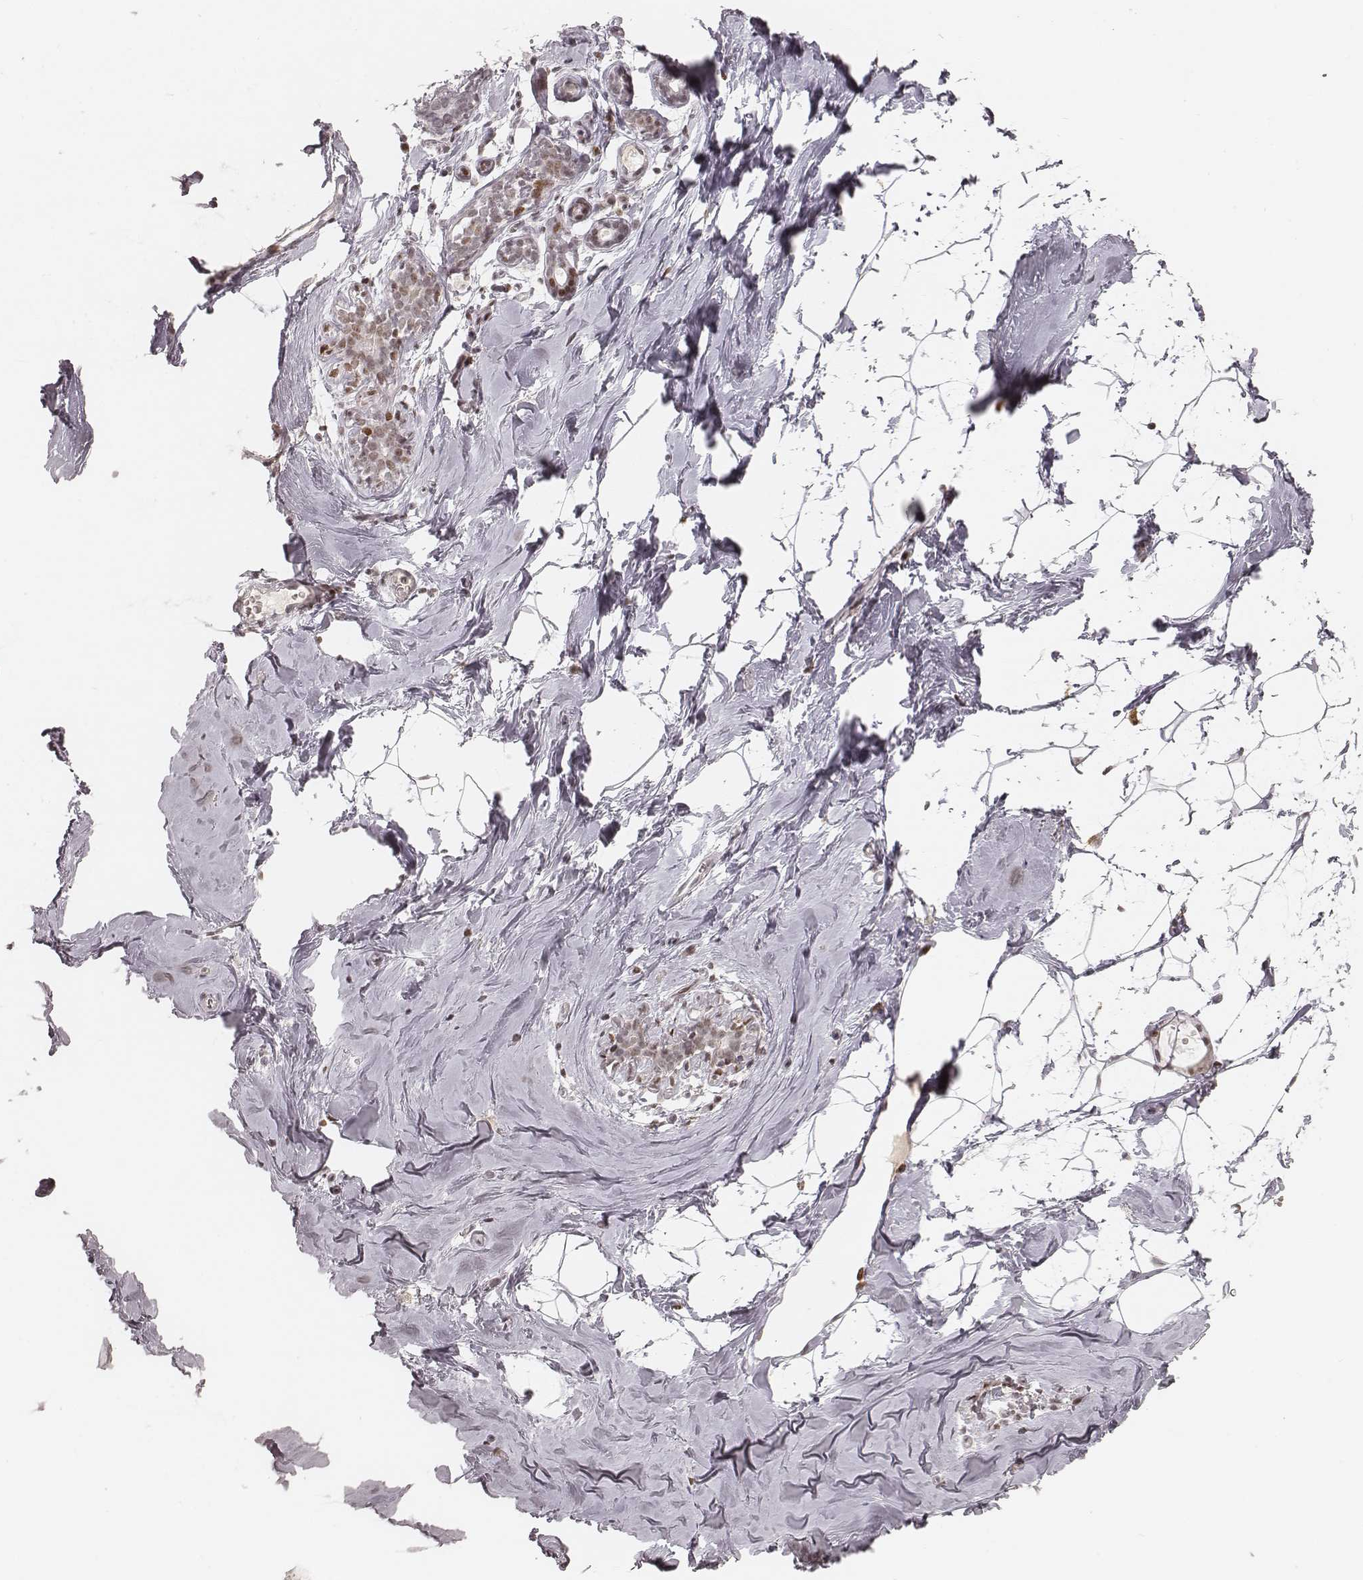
{"staining": {"intensity": "weak", "quantity": ">75%", "location": "nuclear"}, "tissue": "breast", "cell_type": "Adipocytes", "image_type": "normal", "snomed": [{"axis": "morphology", "description": "Normal tissue, NOS"}, {"axis": "topography", "description": "Breast"}], "caption": "Weak nuclear positivity for a protein is appreciated in about >75% of adipocytes of normal breast using immunohistochemistry.", "gene": "HNRNPC", "patient": {"sex": "female", "age": 32}}